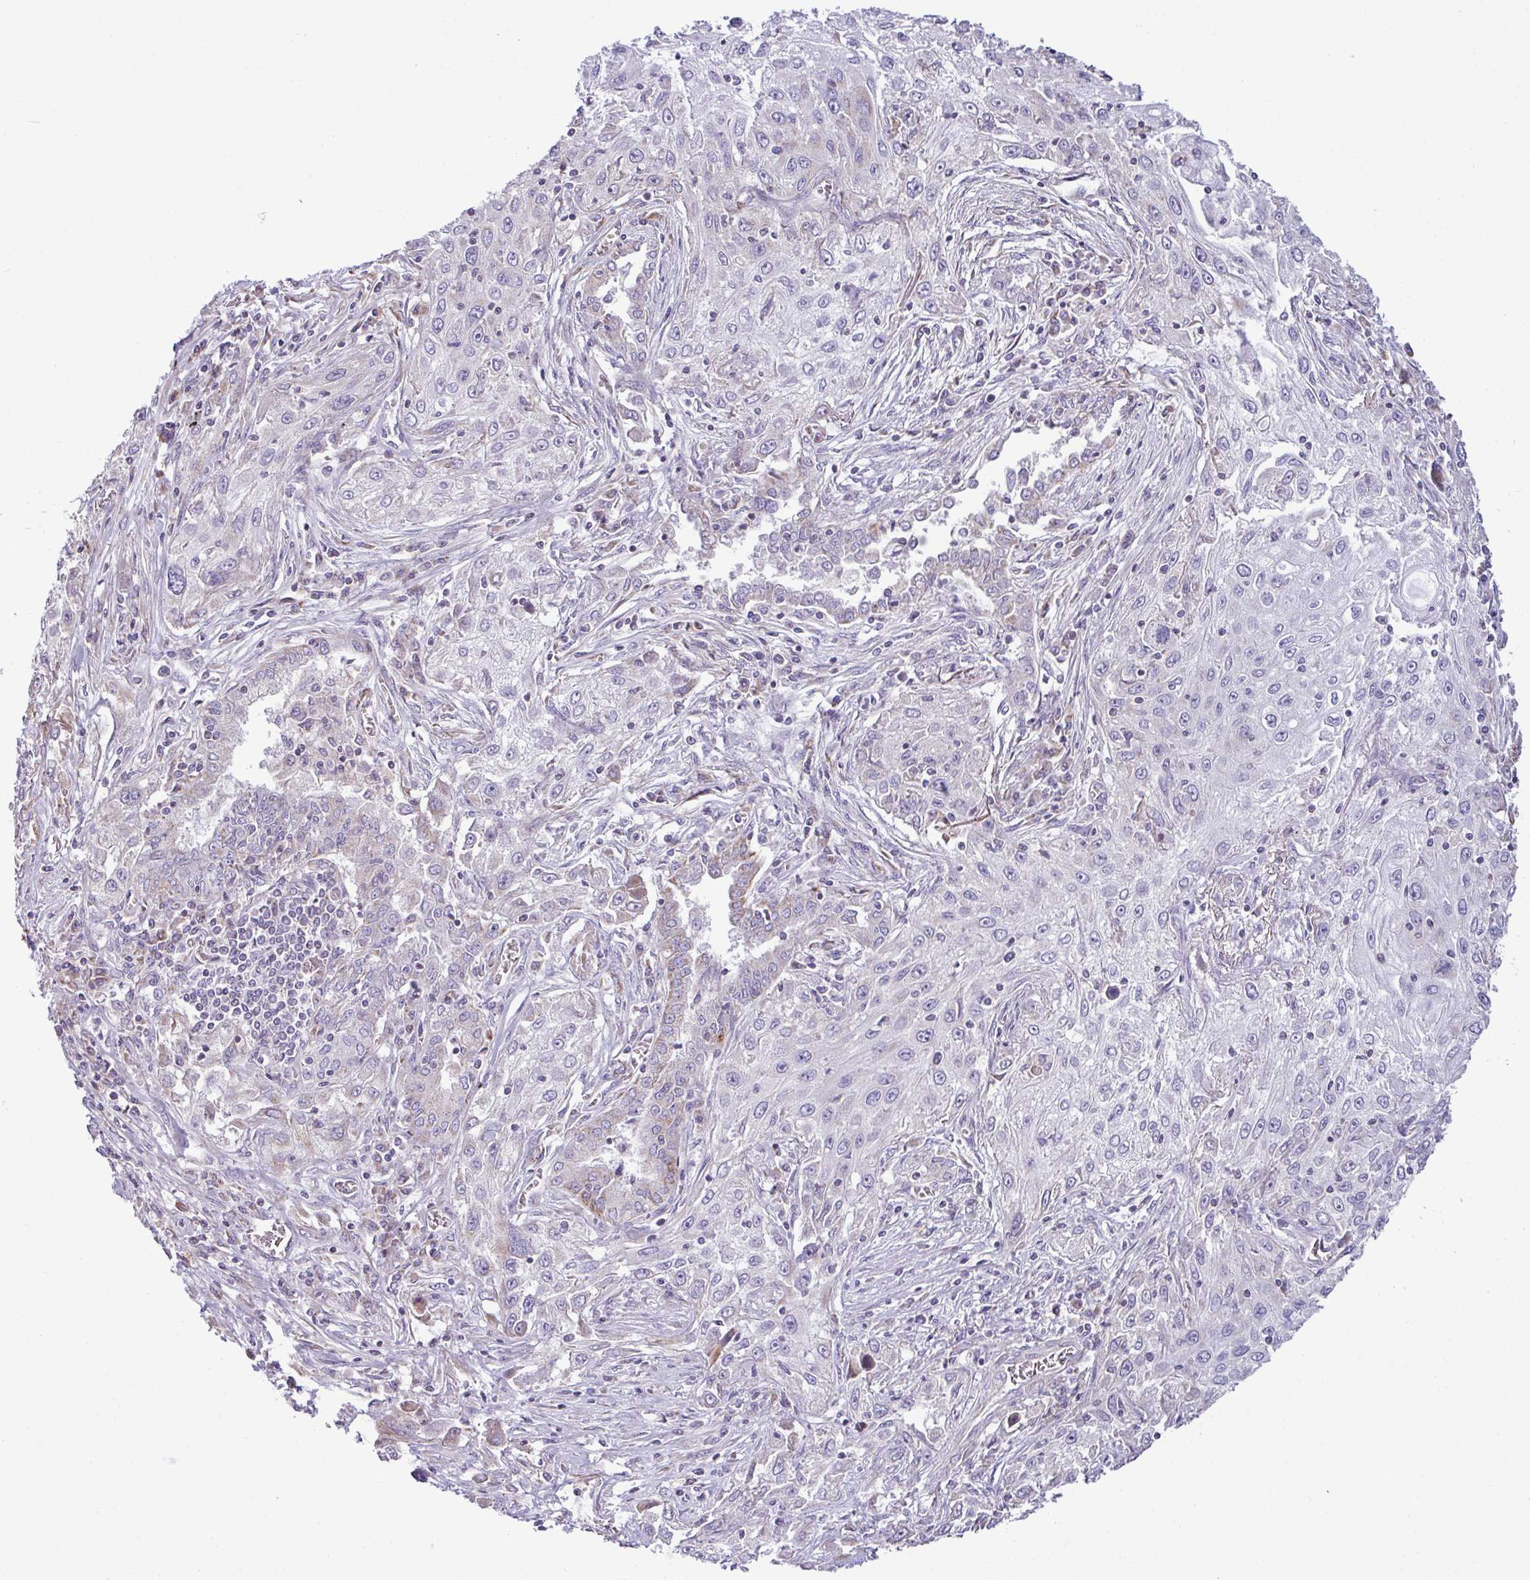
{"staining": {"intensity": "negative", "quantity": "none", "location": "none"}, "tissue": "lung cancer", "cell_type": "Tumor cells", "image_type": "cancer", "snomed": [{"axis": "morphology", "description": "Squamous cell carcinoma, NOS"}, {"axis": "topography", "description": "Lung"}], "caption": "Human lung cancer (squamous cell carcinoma) stained for a protein using IHC displays no expression in tumor cells.", "gene": "IRGC", "patient": {"sex": "female", "age": 69}}